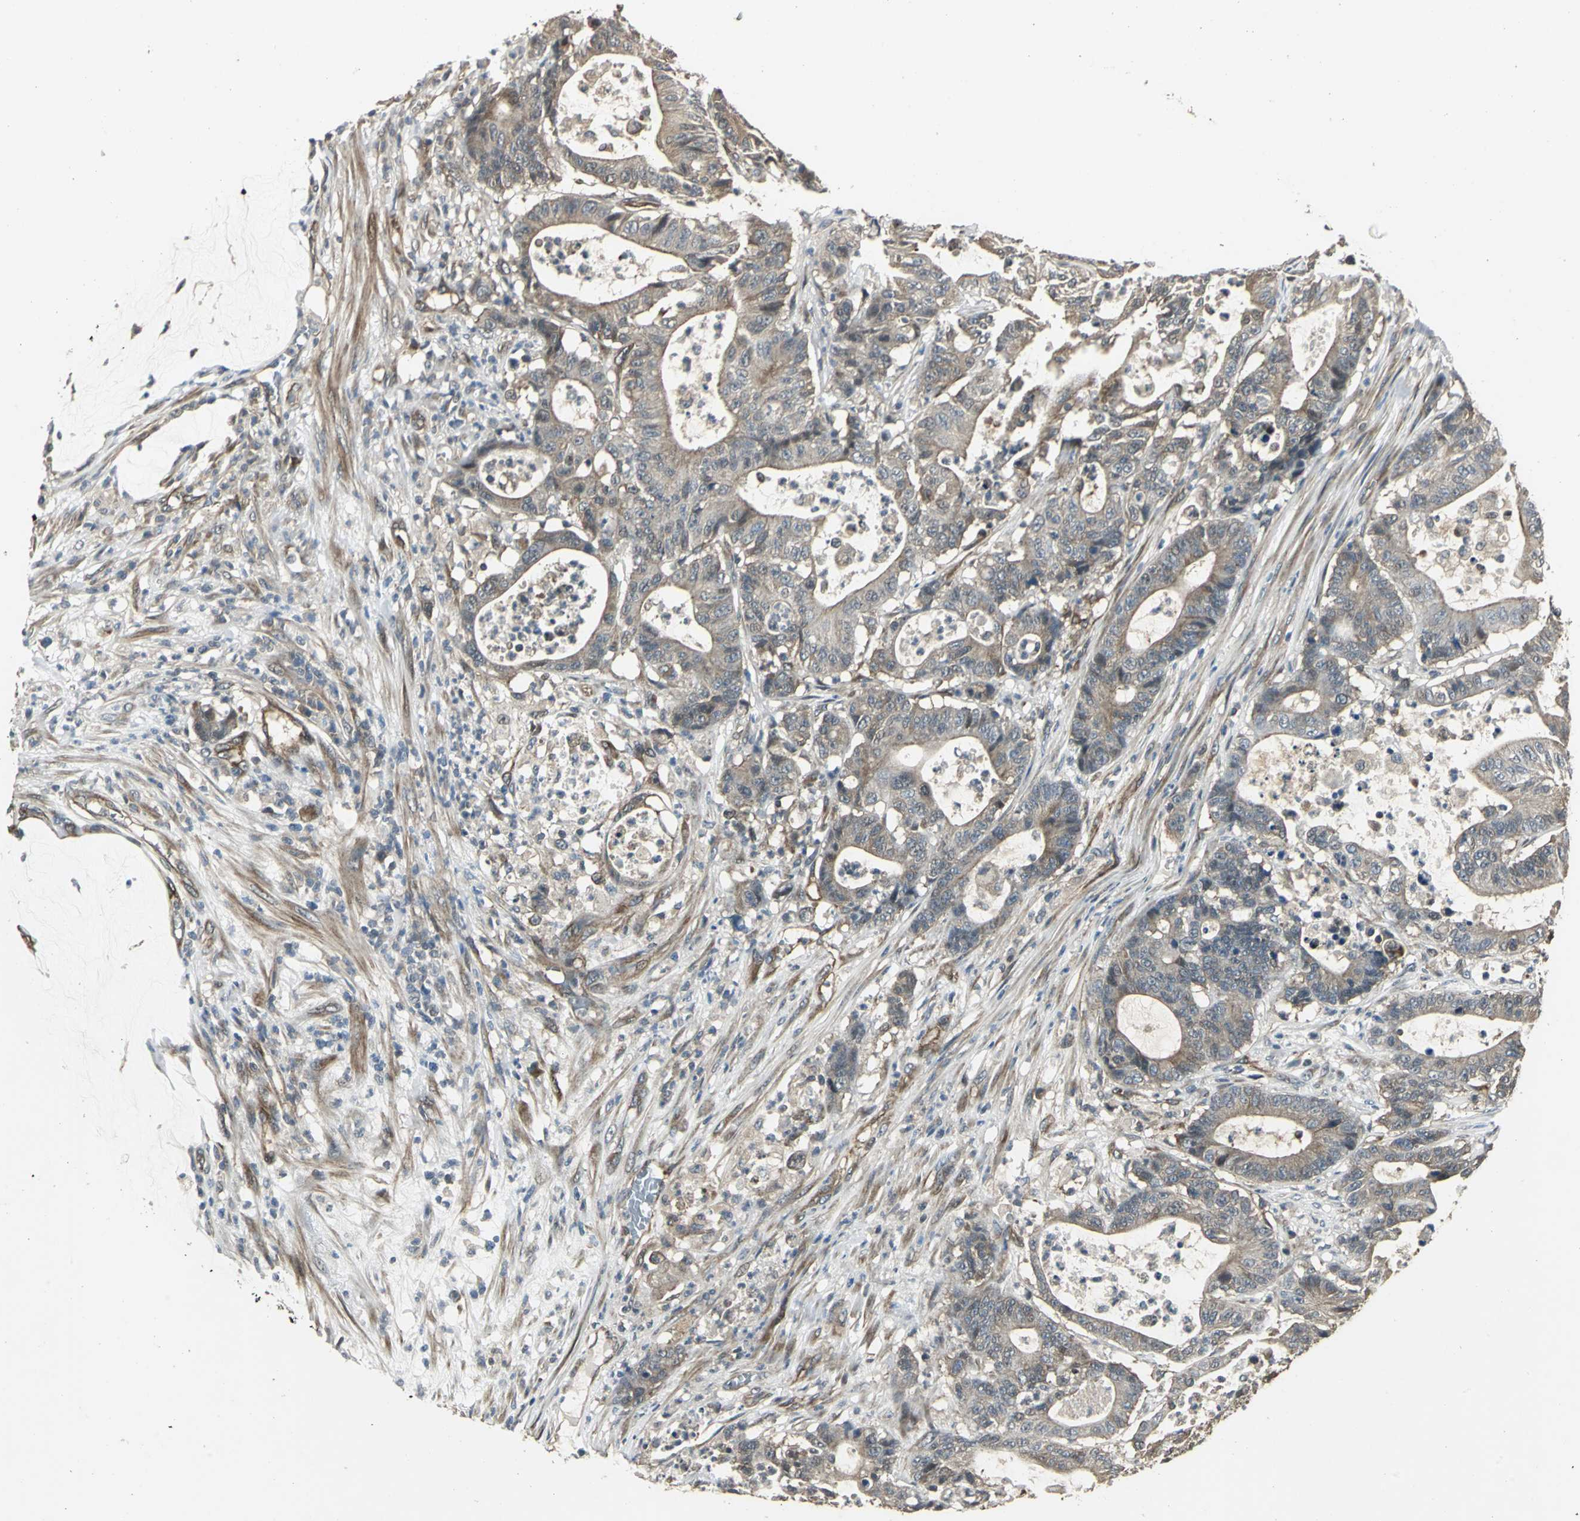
{"staining": {"intensity": "moderate", "quantity": "25%-75%", "location": "cytoplasmic/membranous"}, "tissue": "colorectal cancer", "cell_type": "Tumor cells", "image_type": "cancer", "snomed": [{"axis": "morphology", "description": "Adenocarcinoma, NOS"}, {"axis": "topography", "description": "Colon"}], "caption": "Immunohistochemistry (DAB) staining of colorectal adenocarcinoma shows moderate cytoplasmic/membranous protein staining in approximately 25%-75% of tumor cells.", "gene": "PFDN1", "patient": {"sex": "female", "age": 84}}